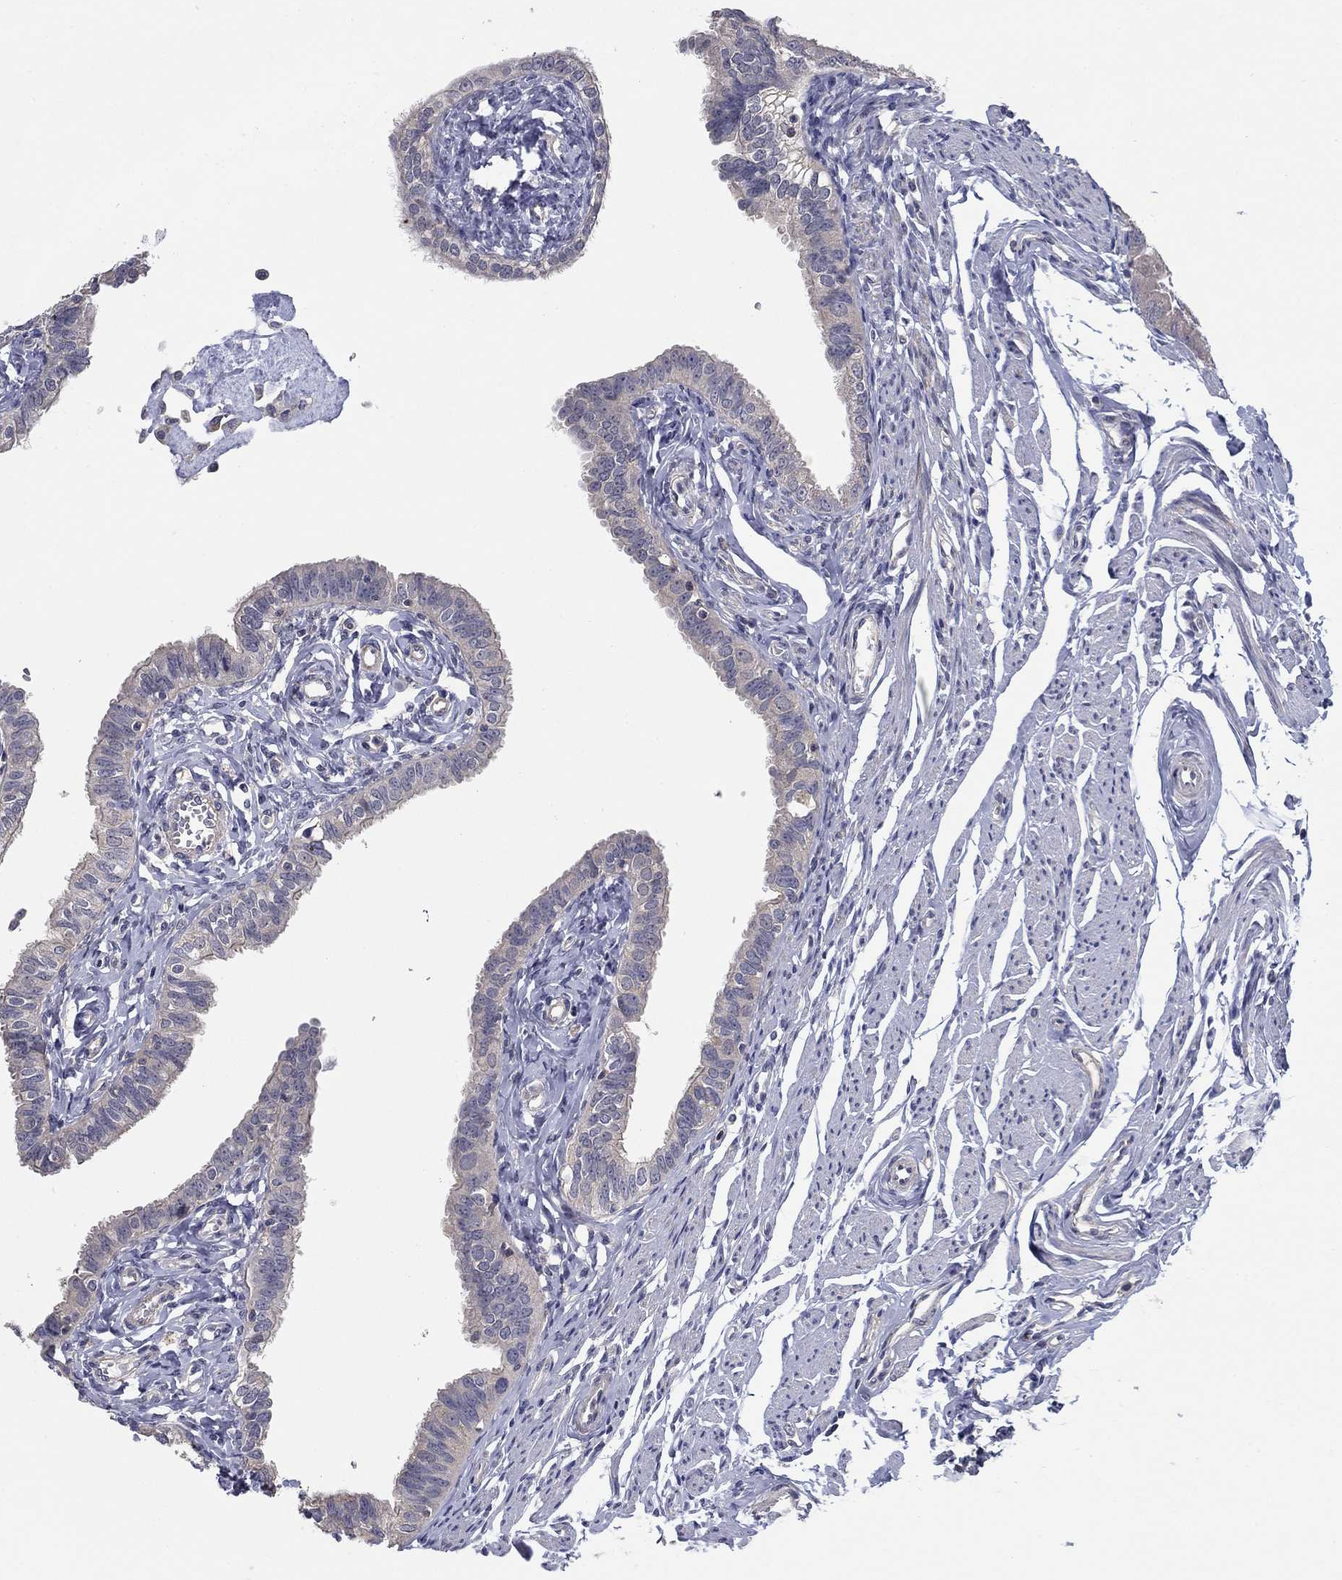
{"staining": {"intensity": "negative", "quantity": "none", "location": "none"}, "tissue": "fallopian tube", "cell_type": "Glandular cells", "image_type": "normal", "snomed": [{"axis": "morphology", "description": "Normal tissue, NOS"}, {"axis": "topography", "description": "Fallopian tube"}], "caption": "DAB immunohistochemical staining of unremarkable human fallopian tube shows no significant expression in glandular cells. (IHC, brightfield microscopy, high magnification).", "gene": "GRK7", "patient": {"sex": "female", "age": 54}}